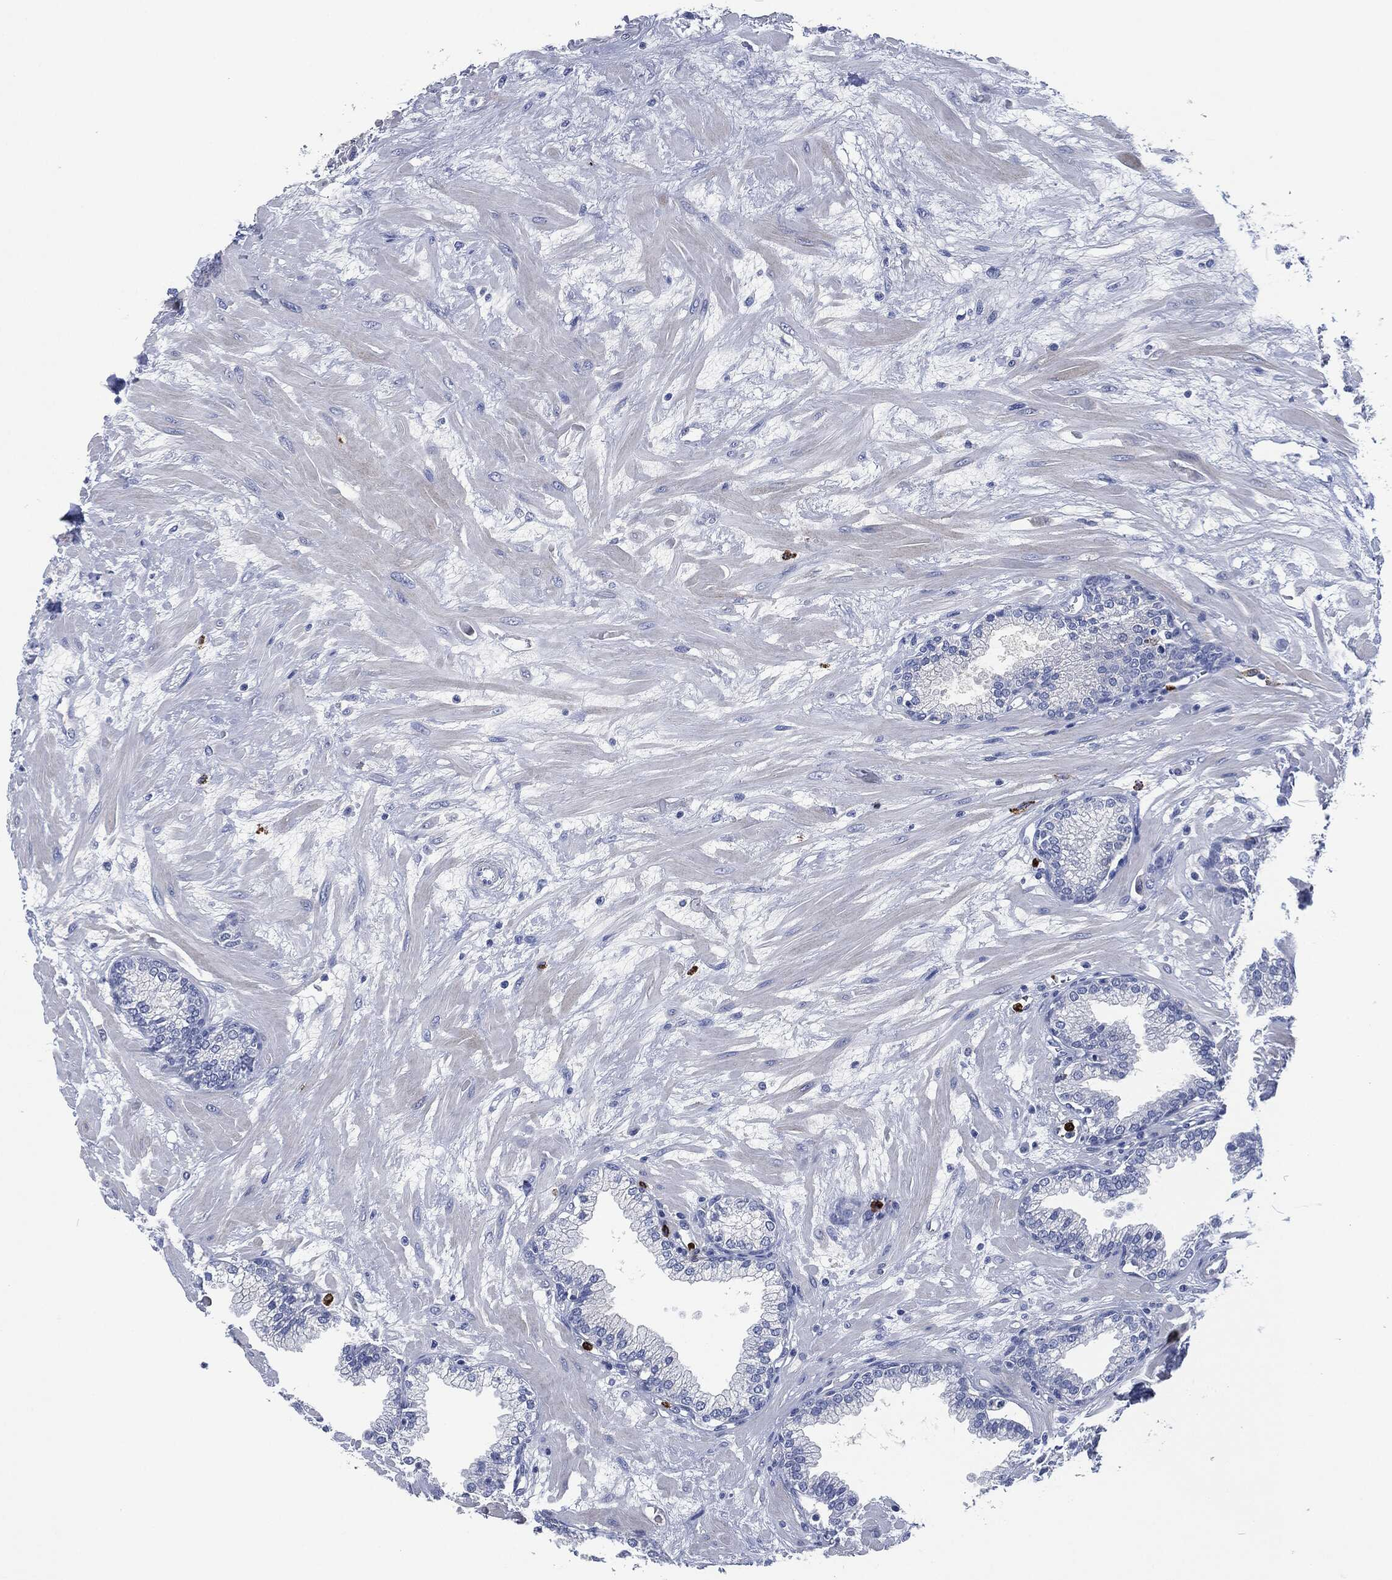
{"staining": {"intensity": "negative", "quantity": "none", "location": "none"}, "tissue": "prostate", "cell_type": "Glandular cells", "image_type": "normal", "snomed": [{"axis": "morphology", "description": "Normal tissue, NOS"}, {"axis": "topography", "description": "Prostate"}], "caption": "Immunohistochemistry (IHC) image of benign prostate: human prostate stained with DAB demonstrates no significant protein positivity in glandular cells.", "gene": "MPO", "patient": {"sex": "male", "age": 64}}